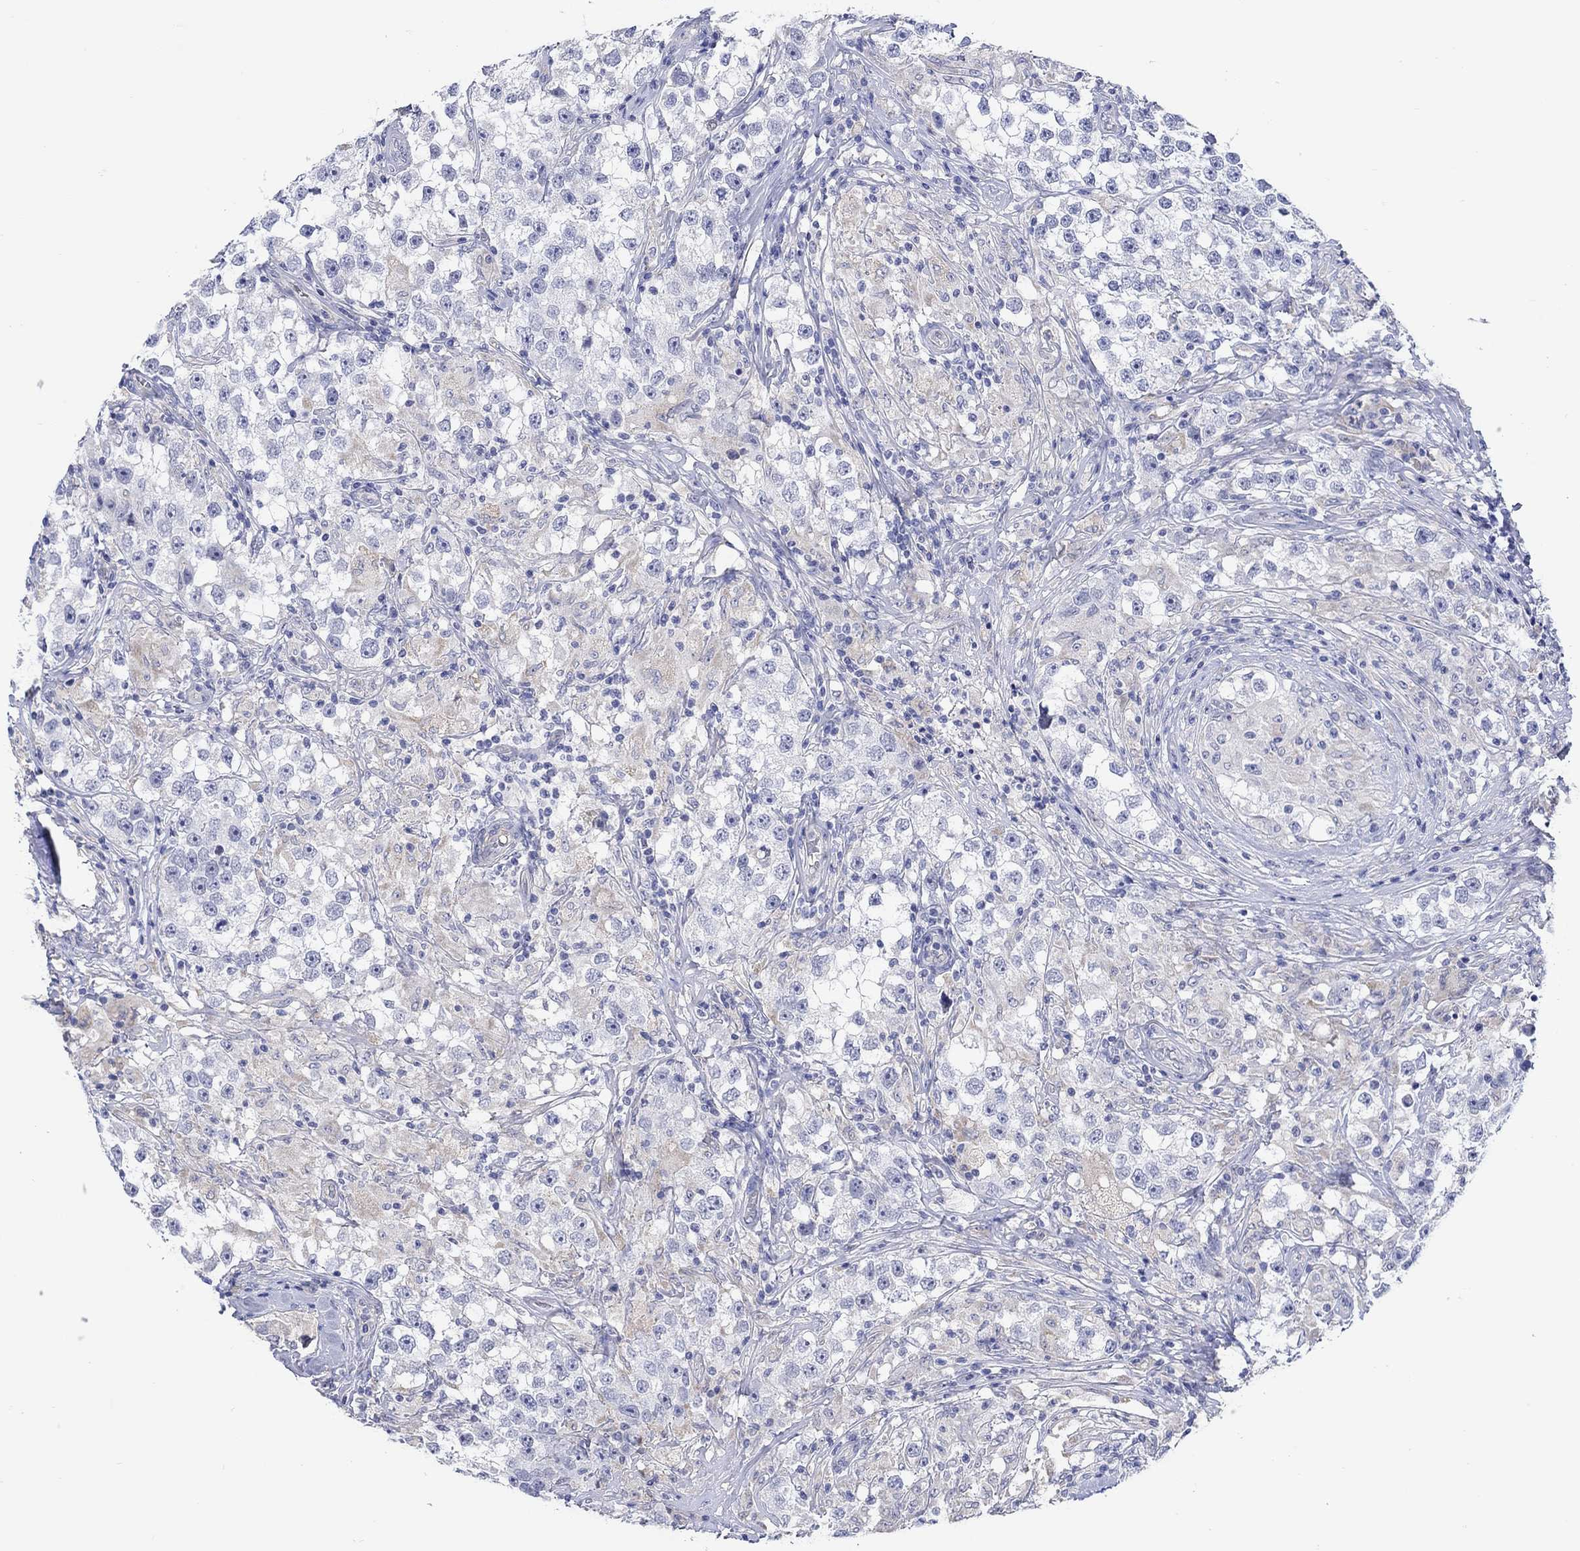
{"staining": {"intensity": "negative", "quantity": "none", "location": "none"}, "tissue": "testis cancer", "cell_type": "Tumor cells", "image_type": "cancer", "snomed": [{"axis": "morphology", "description": "Seminoma, NOS"}, {"axis": "topography", "description": "Testis"}], "caption": "Human testis cancer (seminoma) stained for a protein using immunohistochemistry shows no expression in tumor cells.", "gene": "KRT222", "patient": {"sex": "male", "age": 46}}